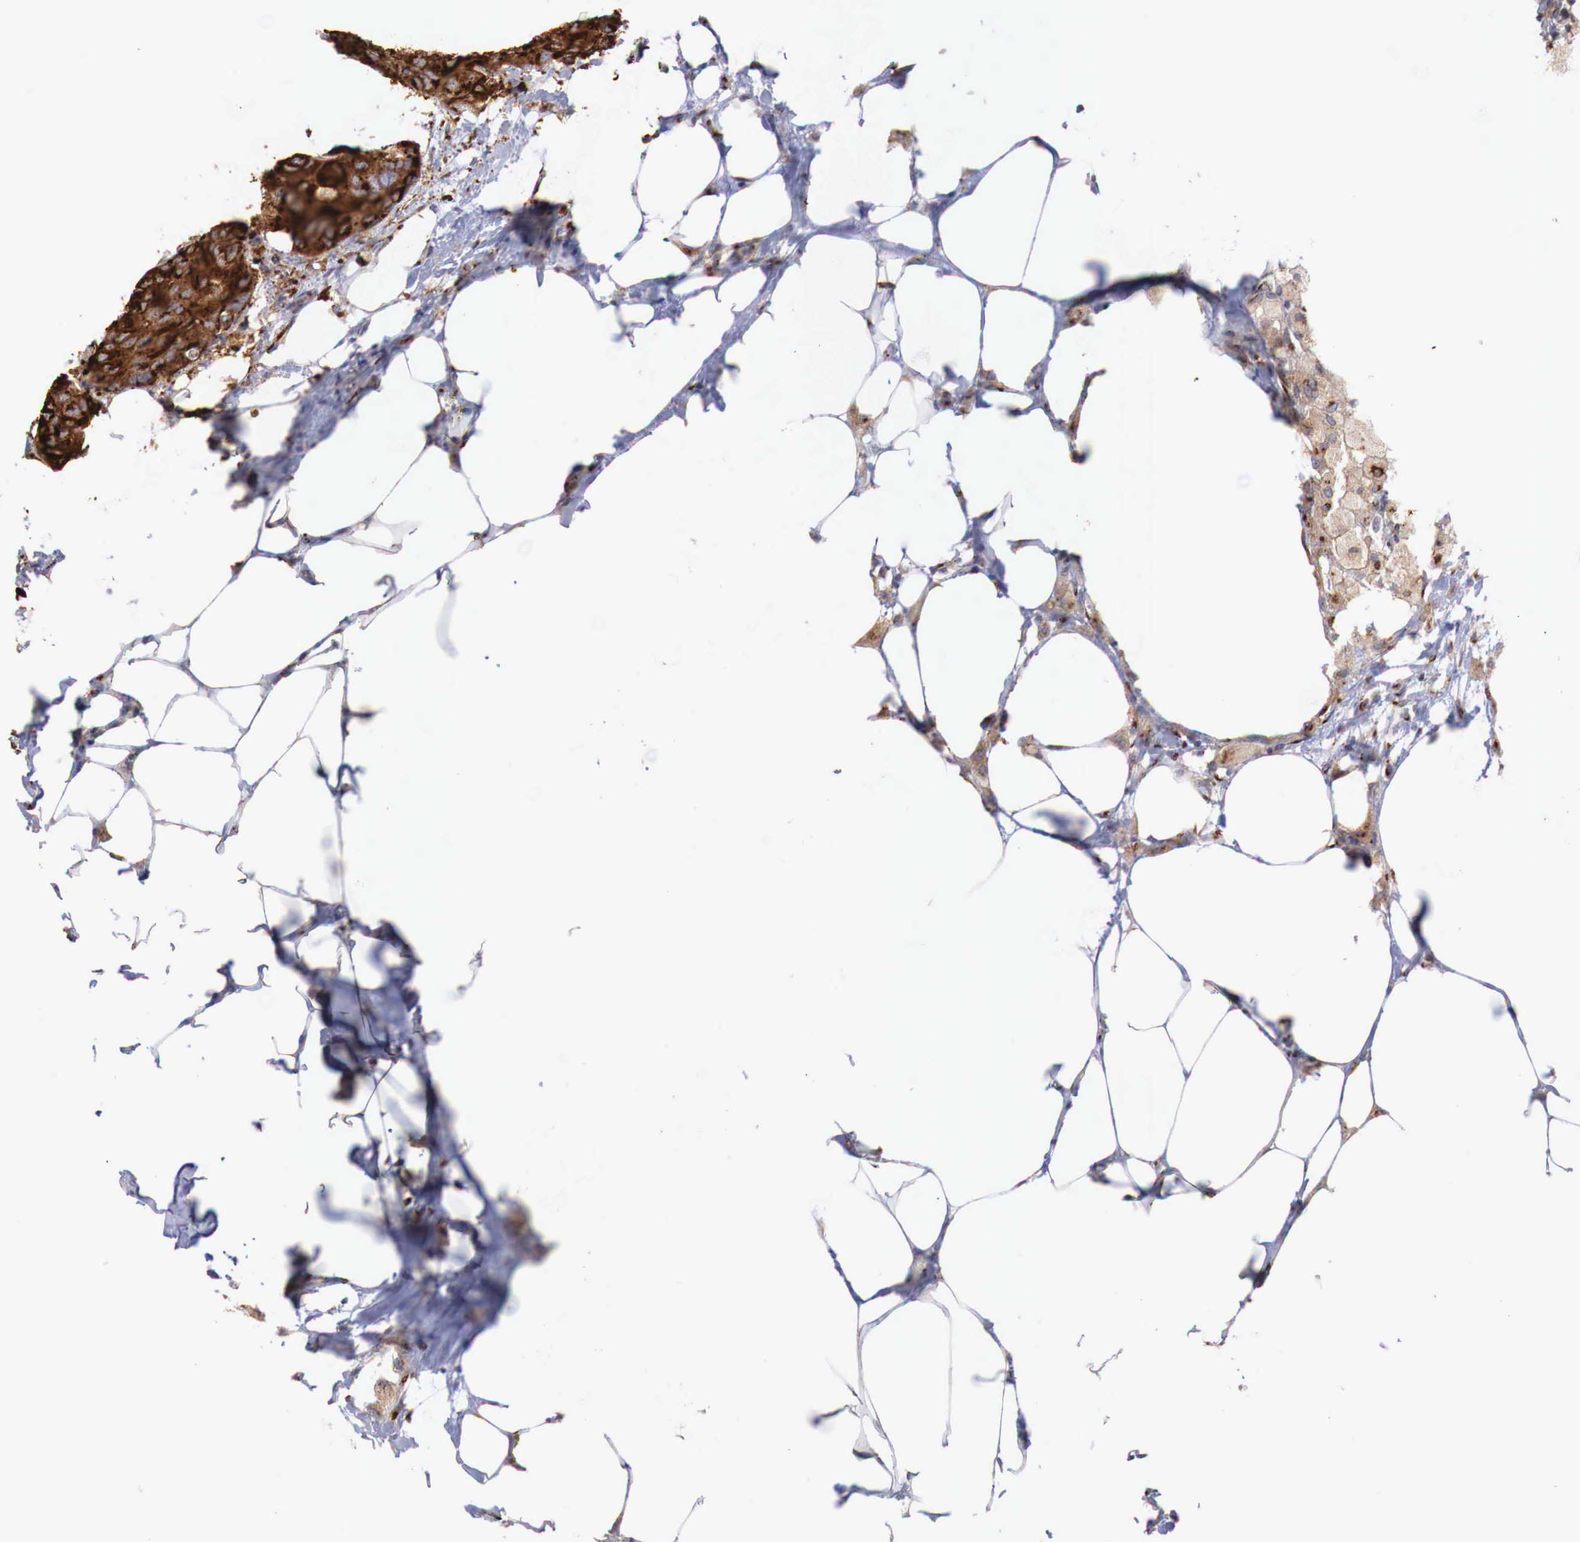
{"staining": {"intensity": "moderate", "quantity": ">75%", "location": "cytoplasmic/membranous"}, "tissue": "breast cancer", "cell_type": "Tumor cells", "image_type": "cancer", "snomed": [{"axis": "morphology", "description": "Duct carcinoma"}, {"axis": "topography", "description": "Breast"}], "caption": "Immunohistochemistry photomicrograph of human breast cancer (infiltrating ductal carcinoma) stained for a protein (brown), which shows medium levels of moderate cytoplasmic/membranous expression in about >75% of tumor cells.", "gene": "SYAP1", "patient": {"sex": "female", "age": 68}}